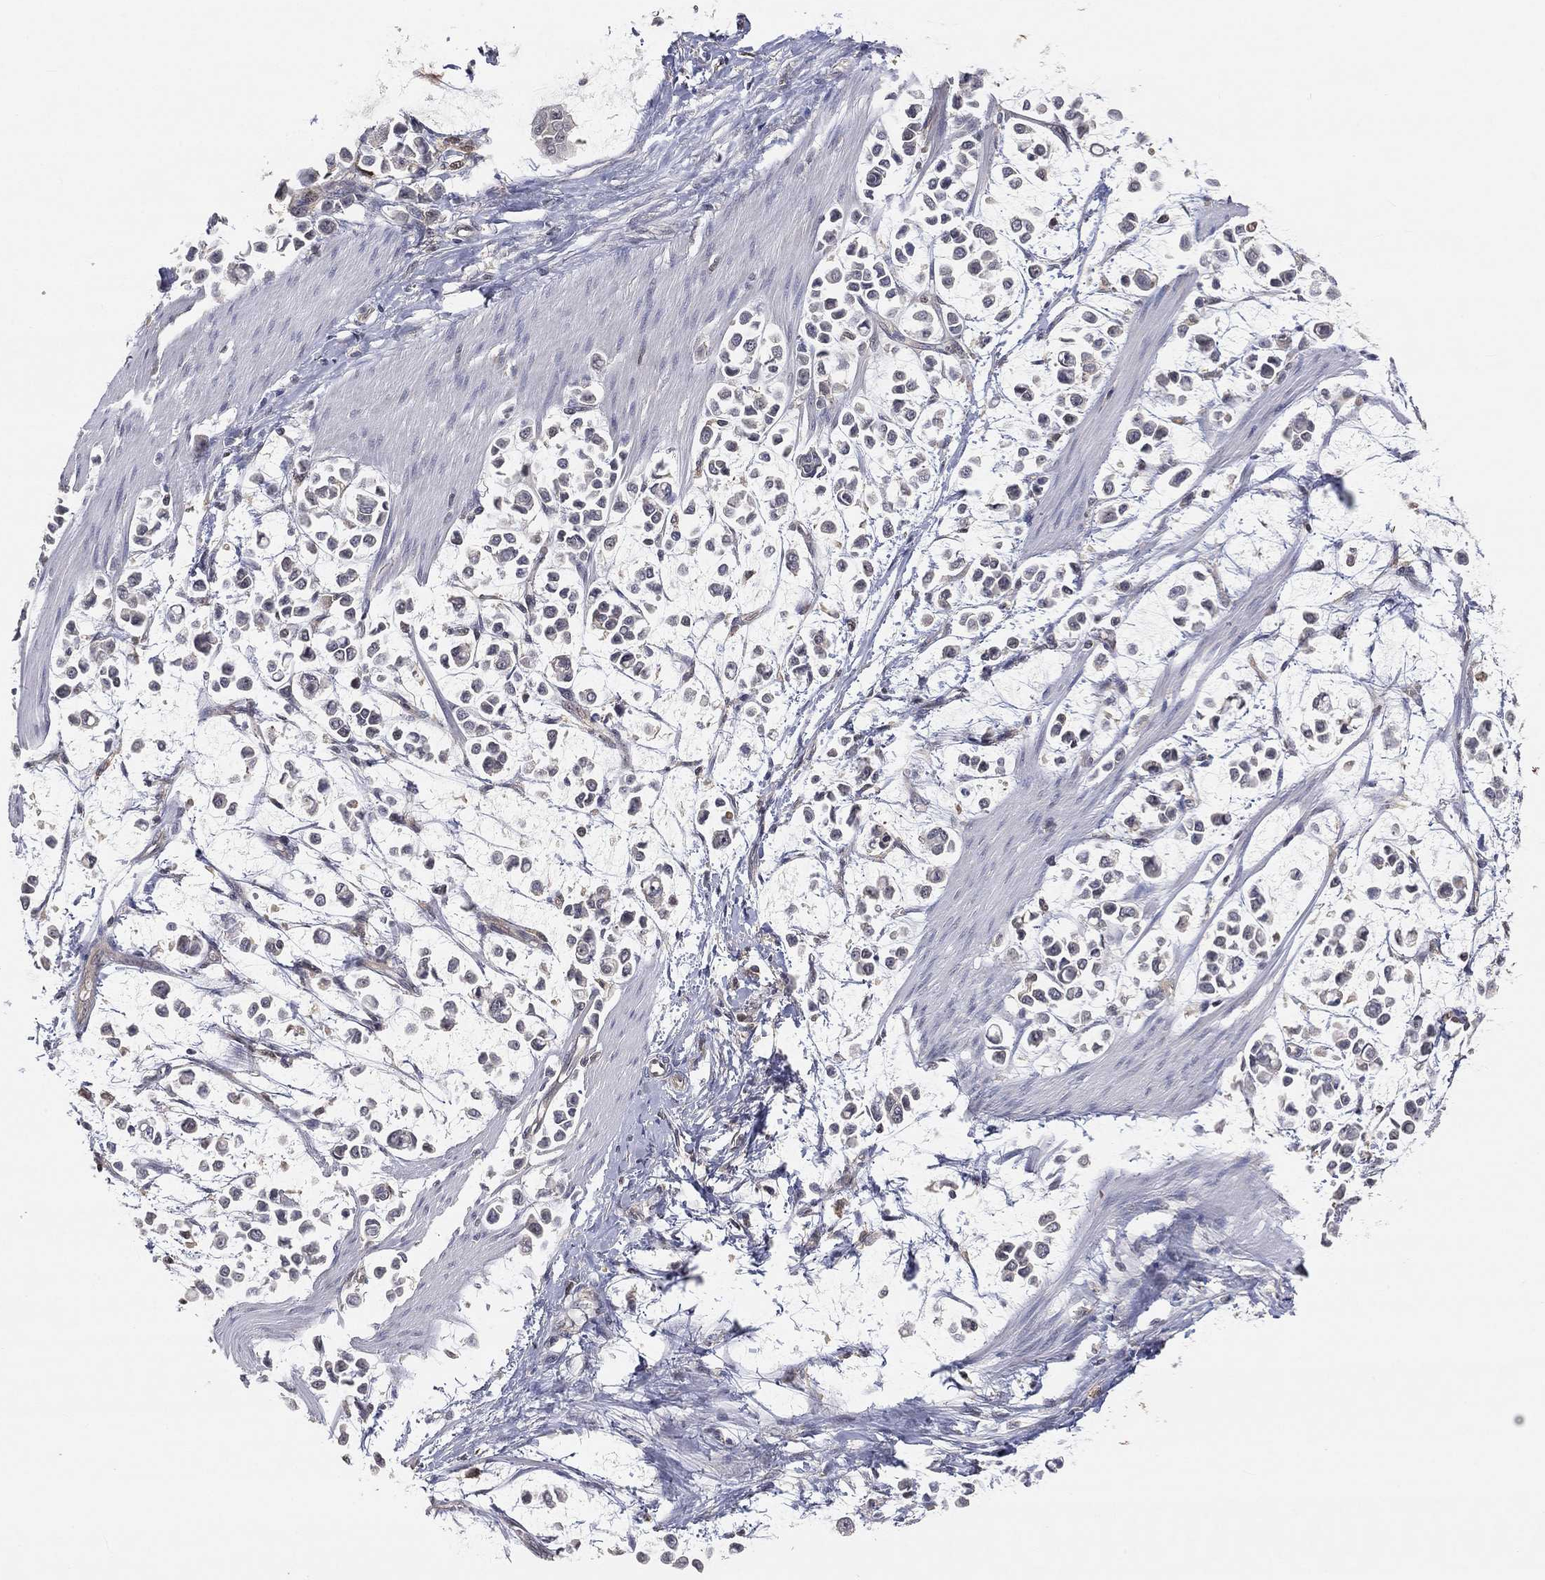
{"staining": {"intensity": "negative", "quantity": "none", "location": "none"}, "tissue": "stomach cancer", "cell_type": "Tumor cells", "image_type": "cancer", "snomed": [{"axis": "morphology", "description": "Adenocarcinoma, NOS"}, {"axis": "topography", "description": "Stomach"}], "caption": "High power microscopy histopathology image of an immunohistochemistry (IHC) image of stomach adenocarcinoma, revealing no significant expression in tumor cells.", "gene": "MAPK1", "patient": {"sex": "male", "age": 82}}